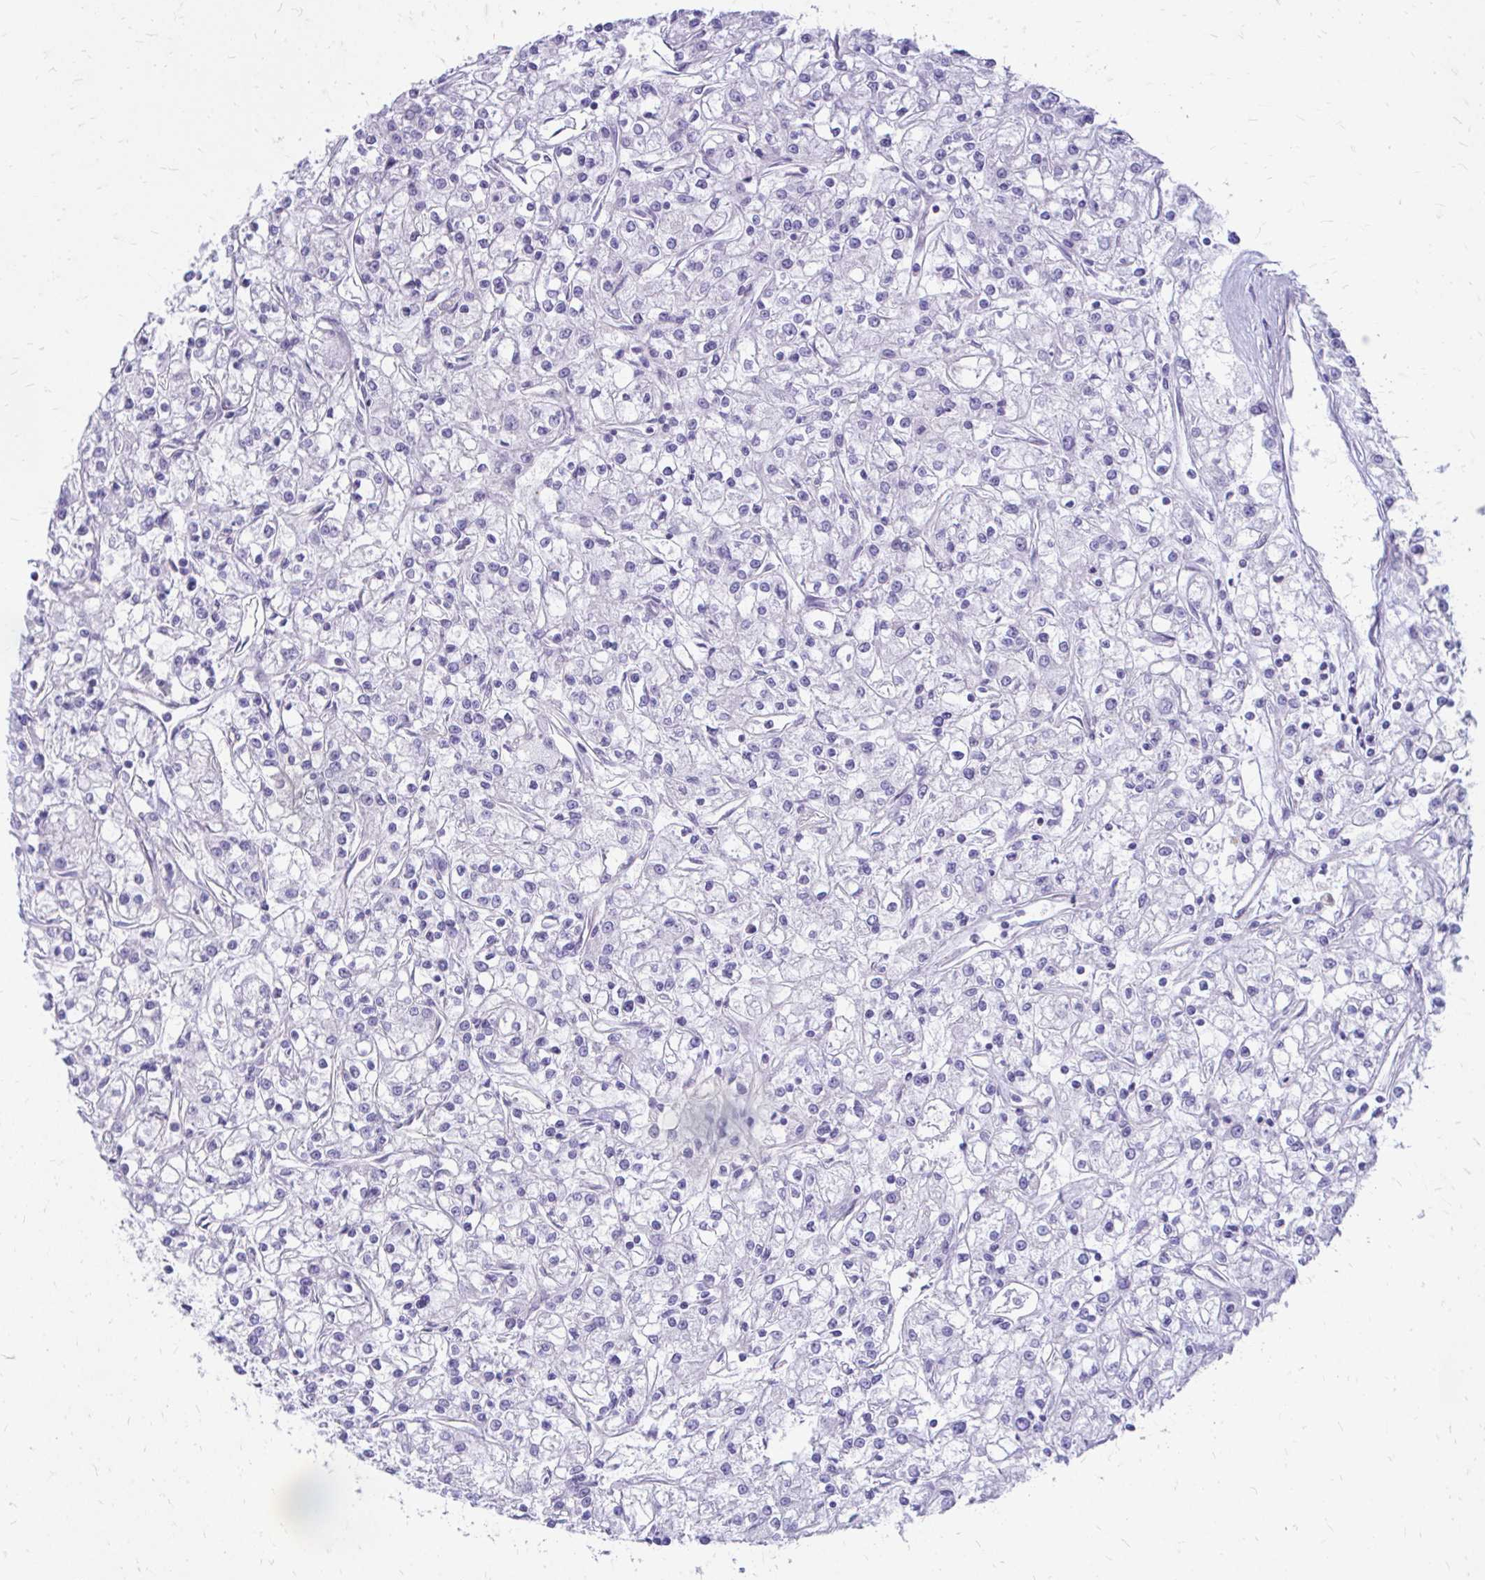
{"staining": {"intensity": "negative", "quantity": "none", "location": "none"}, "tissue": "renal cancer", "cell_type": "Tumor cells", "image_type": "cancer", "snomed": [{"axis": "morphology", "description": "Adenocarcinoma, NOS"}, {"axis": "topography", "description": "Kidney"}], "caption": "Tumor cells are negative for protein expression in human adenocarcinoma (renal). (Immunohistochemistry, brightfield microscopy, high magnification).", "gene": "SIGLEC11", "patient": {"sex": "female", "age": 59}}